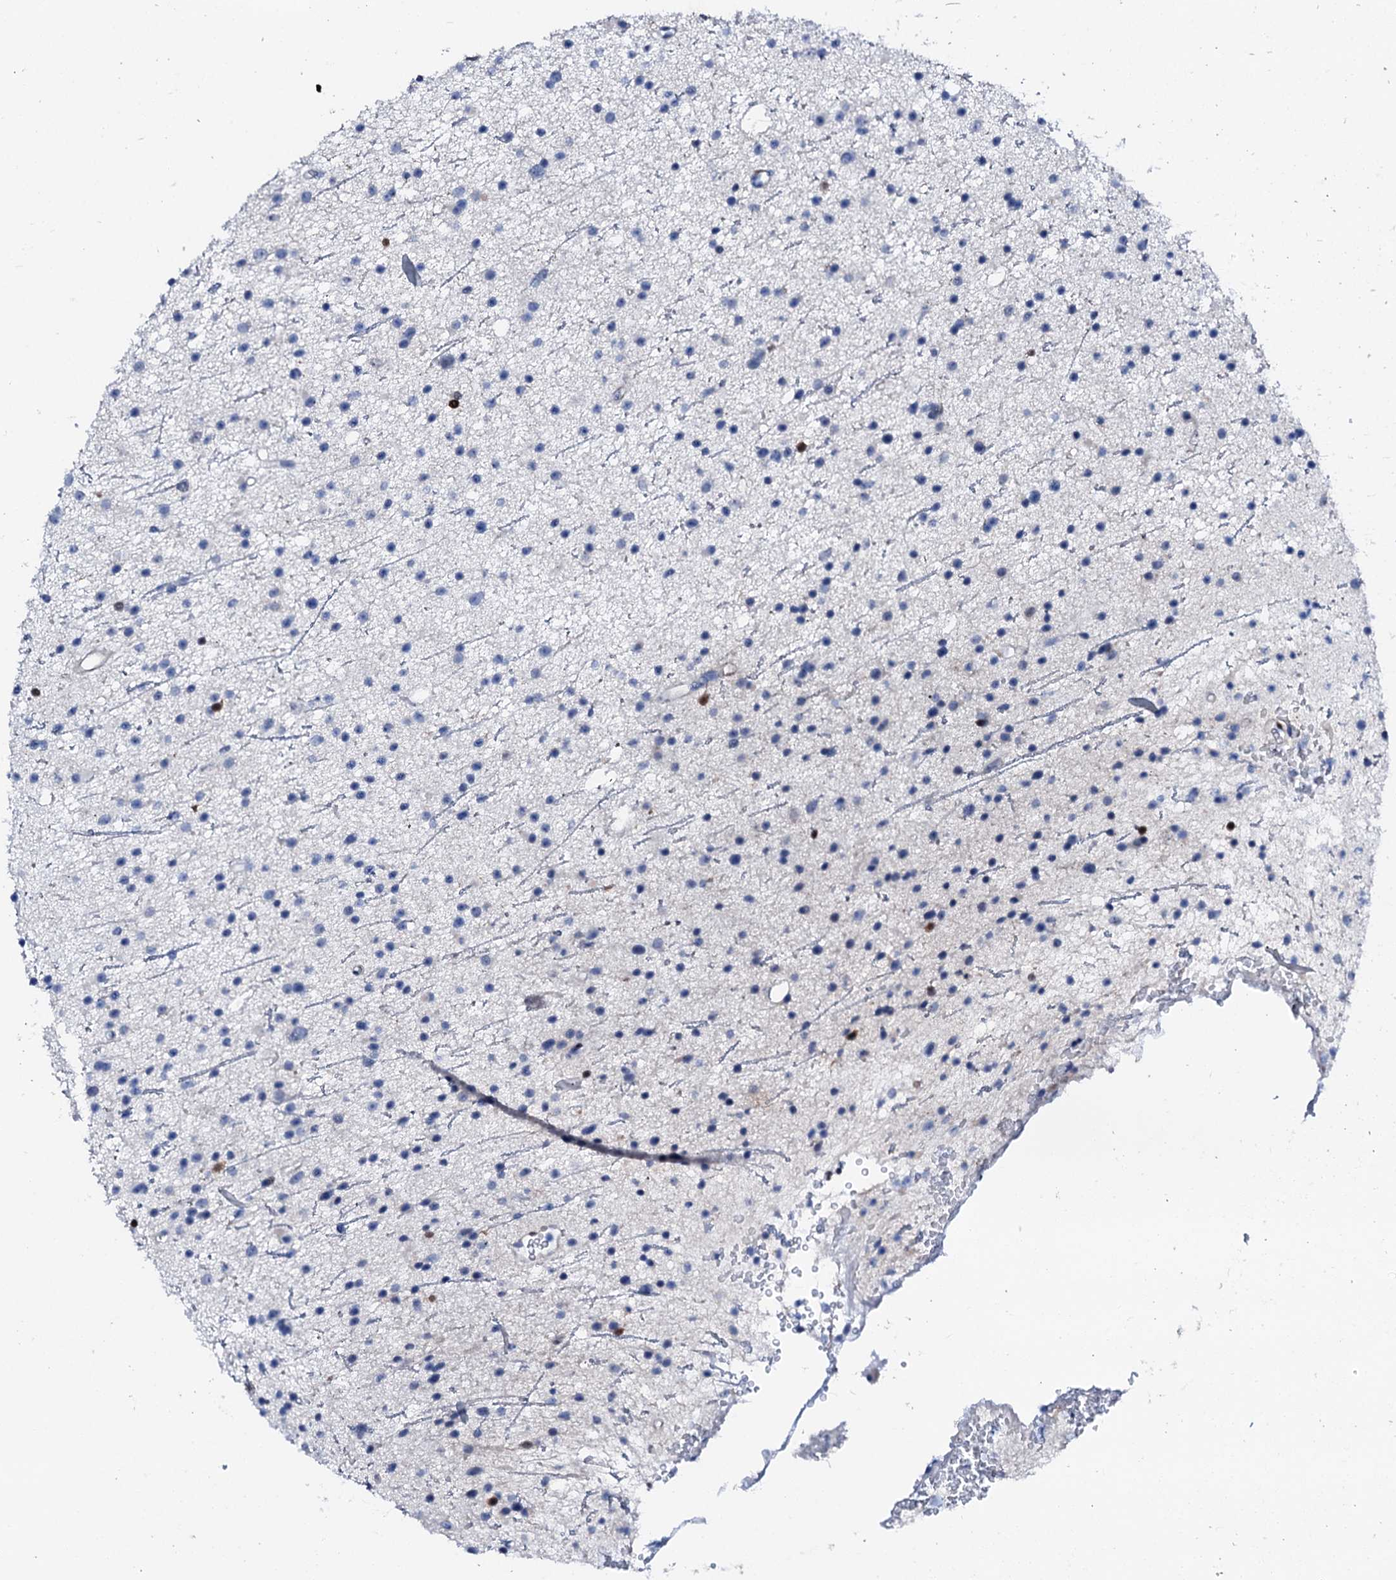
{"staining": {"intensity": "moderate", "quantity": "<25%", "location": "nuclear"}, "tissue": "glioma", "cell_type": "Tumor cells", "image_type": "cancer", "snomed": [{"axis": "morphology", "description": "Glioma, malignant, Low grade"}, {"axis": "topography", "description": "Cerebral cortex"}], "caption": "This photomicrograph shows IHC staining of human glioma, with low moderate nuclear expression in about <25% of tumor cells.", "gene": "NRIP2", "patient": {"sex": "female", "age": 39}}